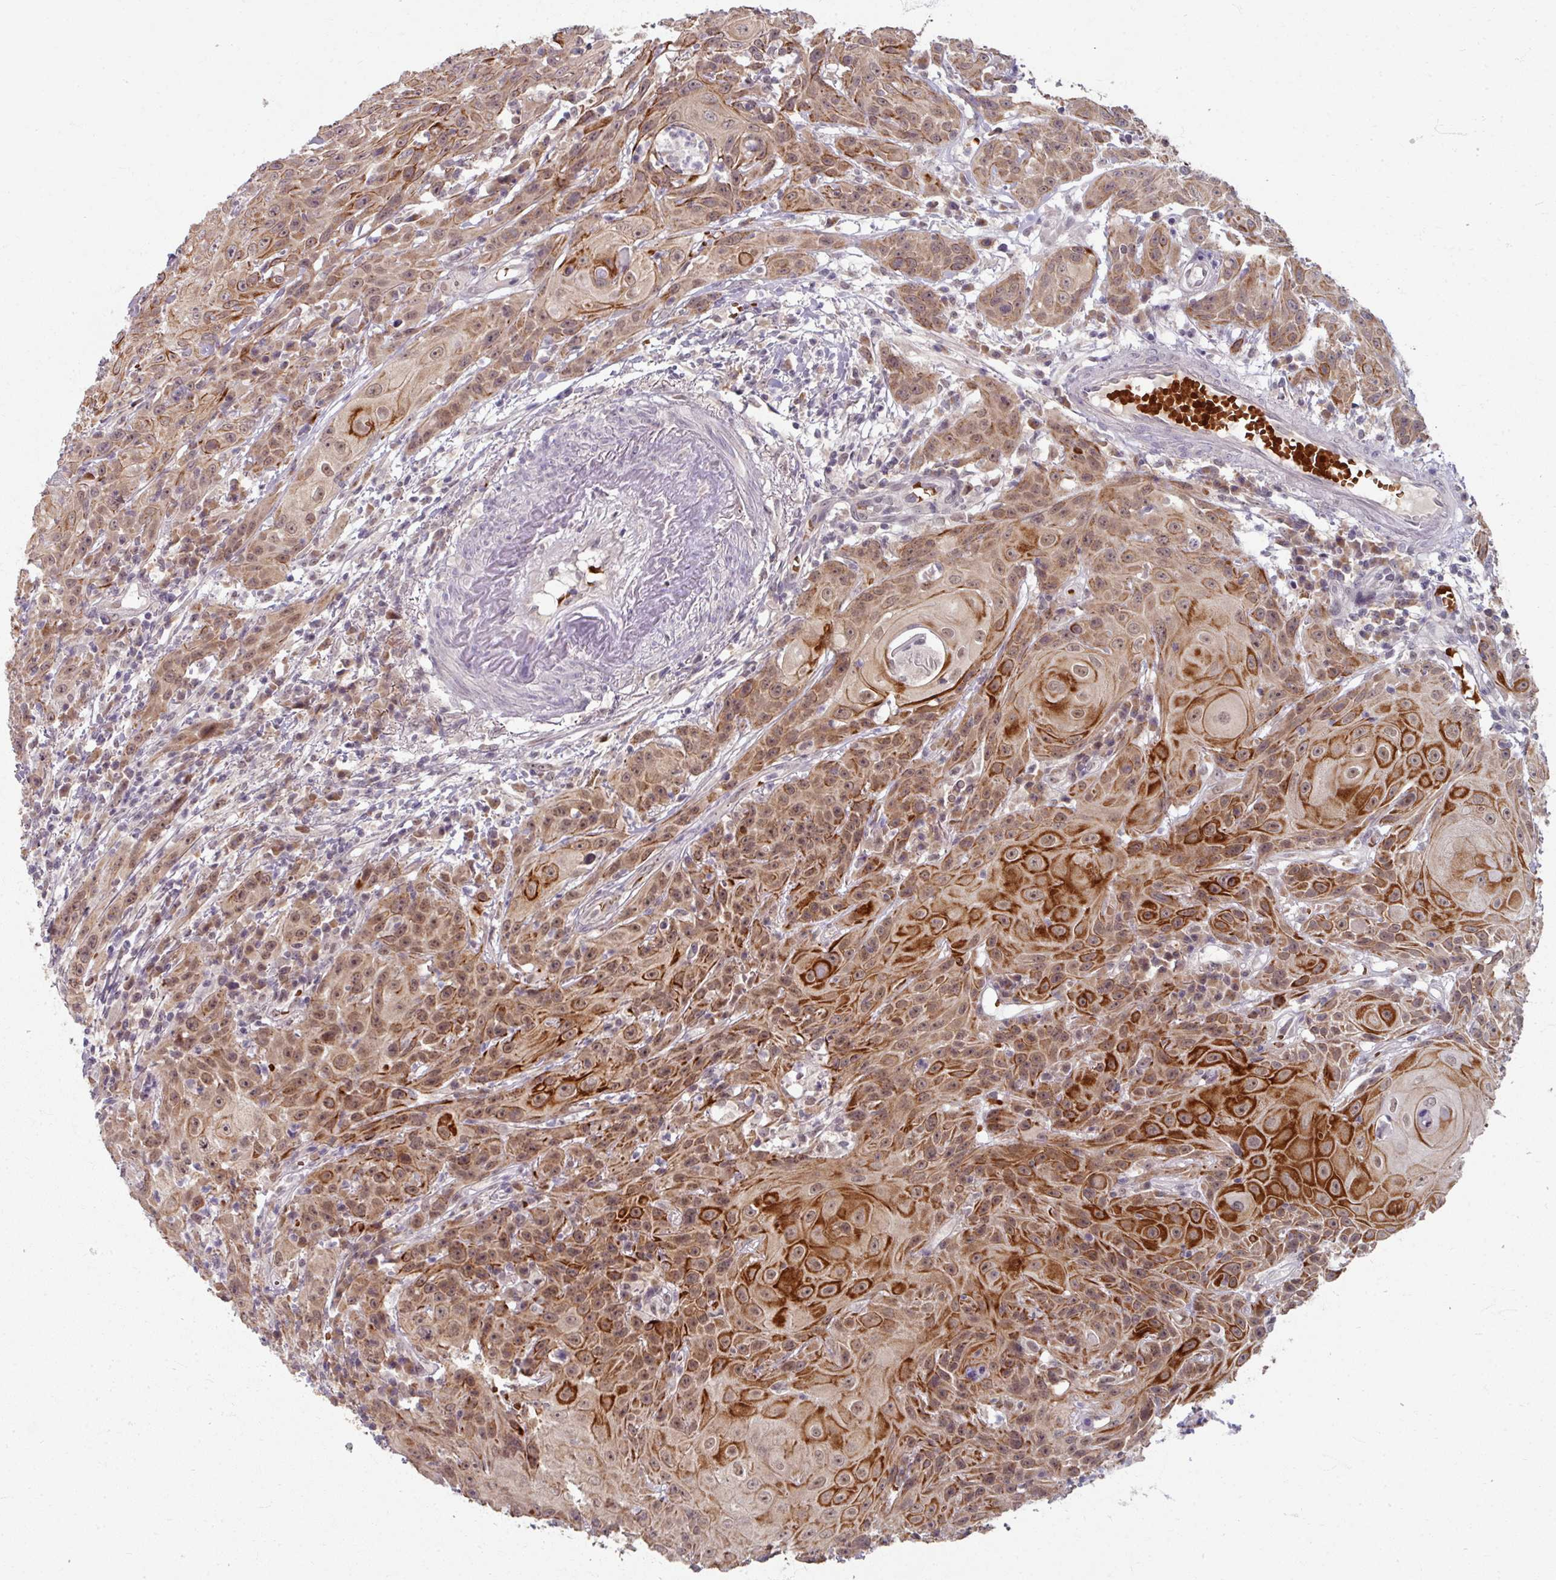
{"staining": {"intensity": "strong", "quantity": ">75%", "location": "cytoplasmic/membranous,nuclear"}, "tissue": "head and neck cancer", "cell_type": "Tumor cells", "image_type": "cancer", "snomed": [{"axis": "morphology", "description": "Squamous cell carcinoma, NOS"}, {"axis": "topography", "description": "Skin"}, {"axis": "topography", "description": "Head-Neck"}], "caption": "Protein staining demonstrates strong cytoplasmic/membranous and nuclear staining in about >75% of tumor cells in head and neck squamous cell carcinoma.", "gene": "KMT5C", "patient": {"sex": "male", "age": 80}}